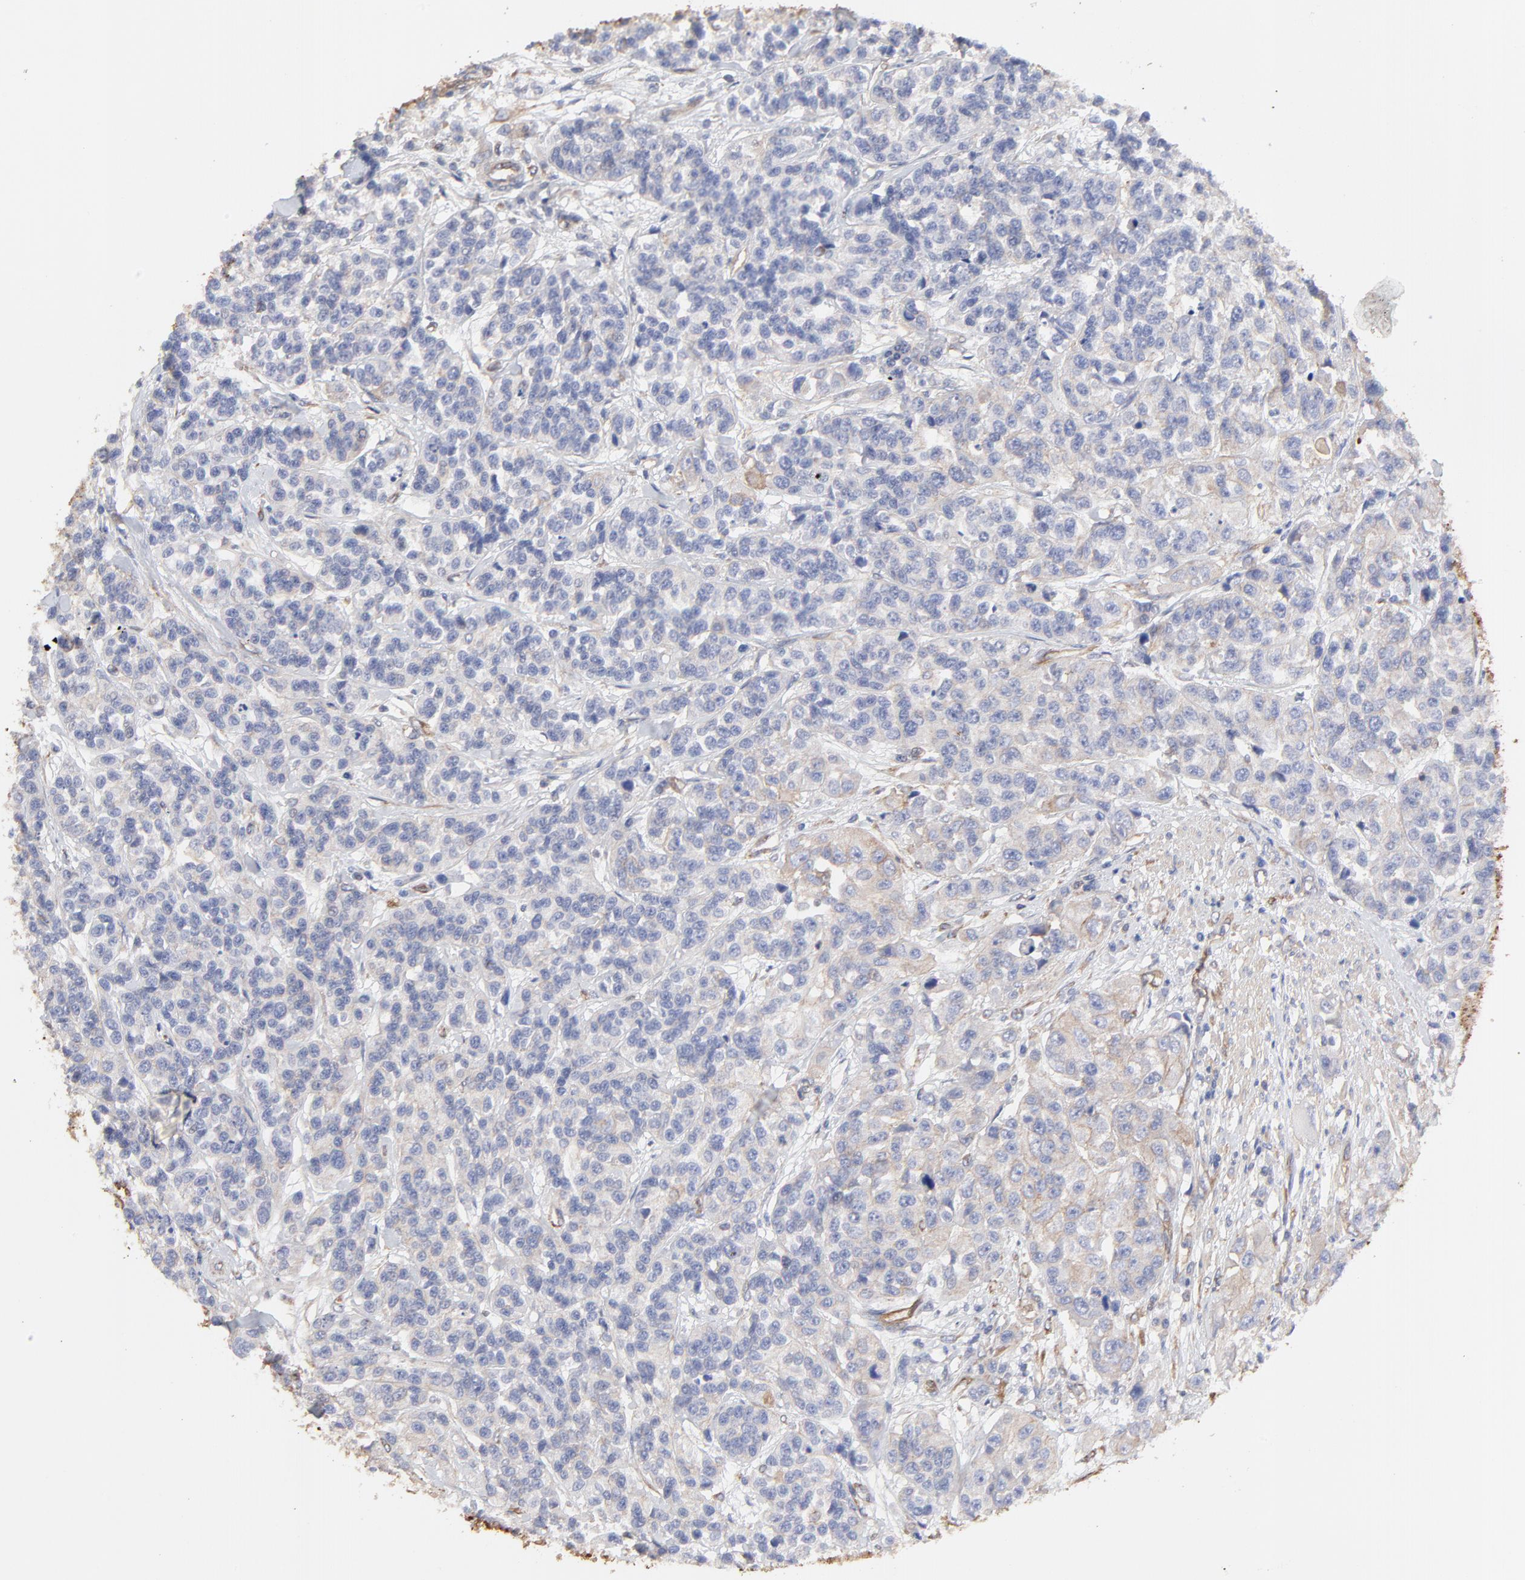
{"staining": {"intensity": "weak", "quantity": "<25%", "location": "cytoplasmic/membranous"}, "tissue": "urothelial cancer", "cell_type": "Tumor cells", "image_type": "cancer", "snomed": [{"axis": "morphology", "description": "Urothelial carcinoma, High grade"}, {"axis": "topography", "description": "Urinary bladder"}], "caption": "There is no significant staining in tumor cells of urothelial carcinoma (high-grade). (DAB immunohistochemistry (IHC) visualized using brightfield microscopy, high magnification).", "gene": "LRCH2", "patient": {"sex": "female", "age": 81}}